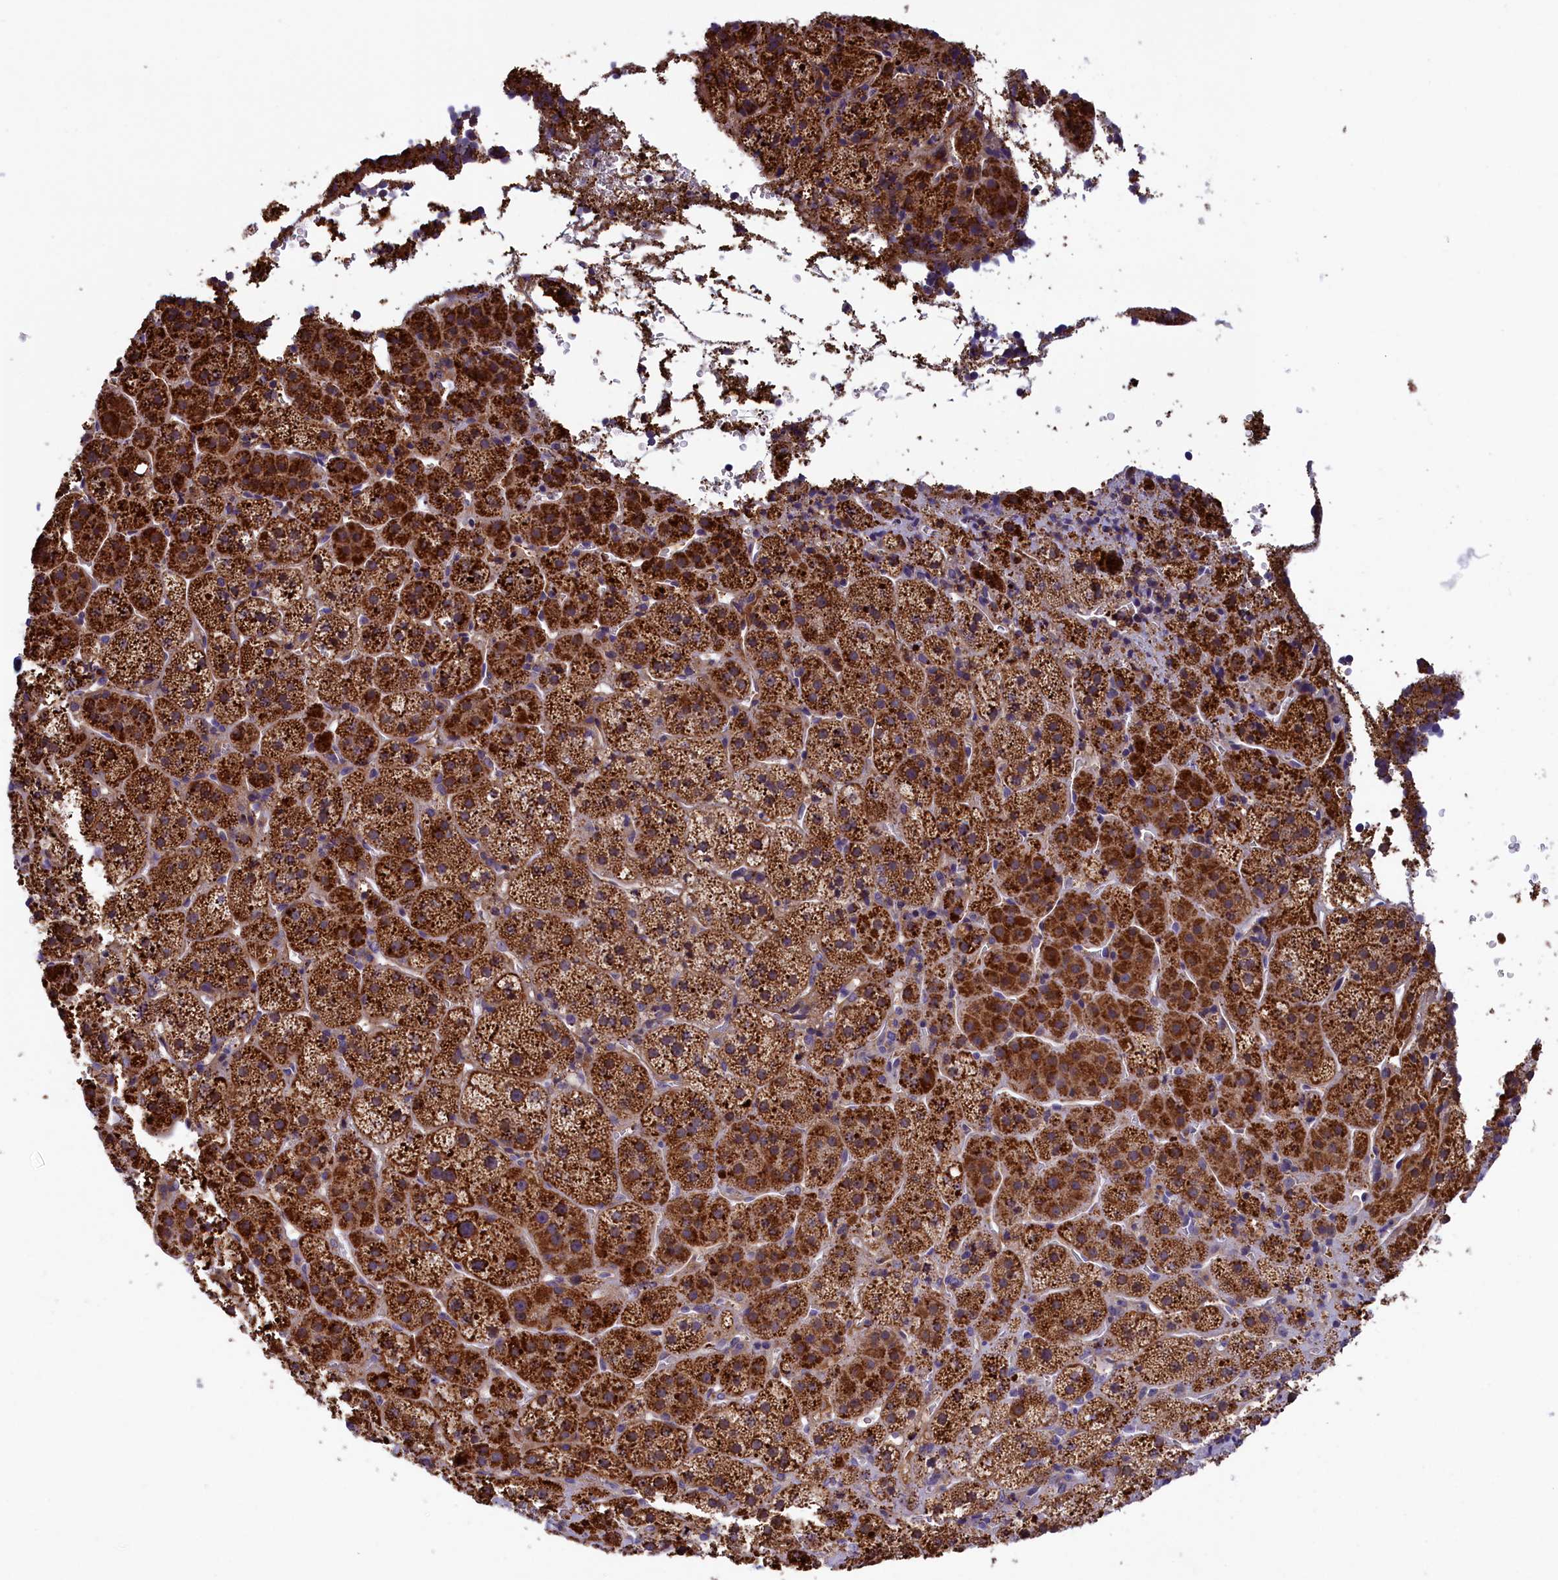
{"staining": {"intensity": "strong", "quantity": "25%-75%", "location": "cytoplasmic/membranous"}, "tissue": "adrenal gland", "cell_type": "Glandular cells", "image_type": "normal", "snomed": [{"axis": "morphology", "description": "Normal tissue, NOS"}, {"axis": "topography", "description": "Adrenal gland"}], "caption": "The immunohistochemical stain labels strong cytoplasmic/membranous expression in glandular cells of unremarkable adrenal gland. (DAB IHC with brightfield microscopy, high magnification).", "gene": "STYX", "patient": {"sex": "female", "age": 44}}